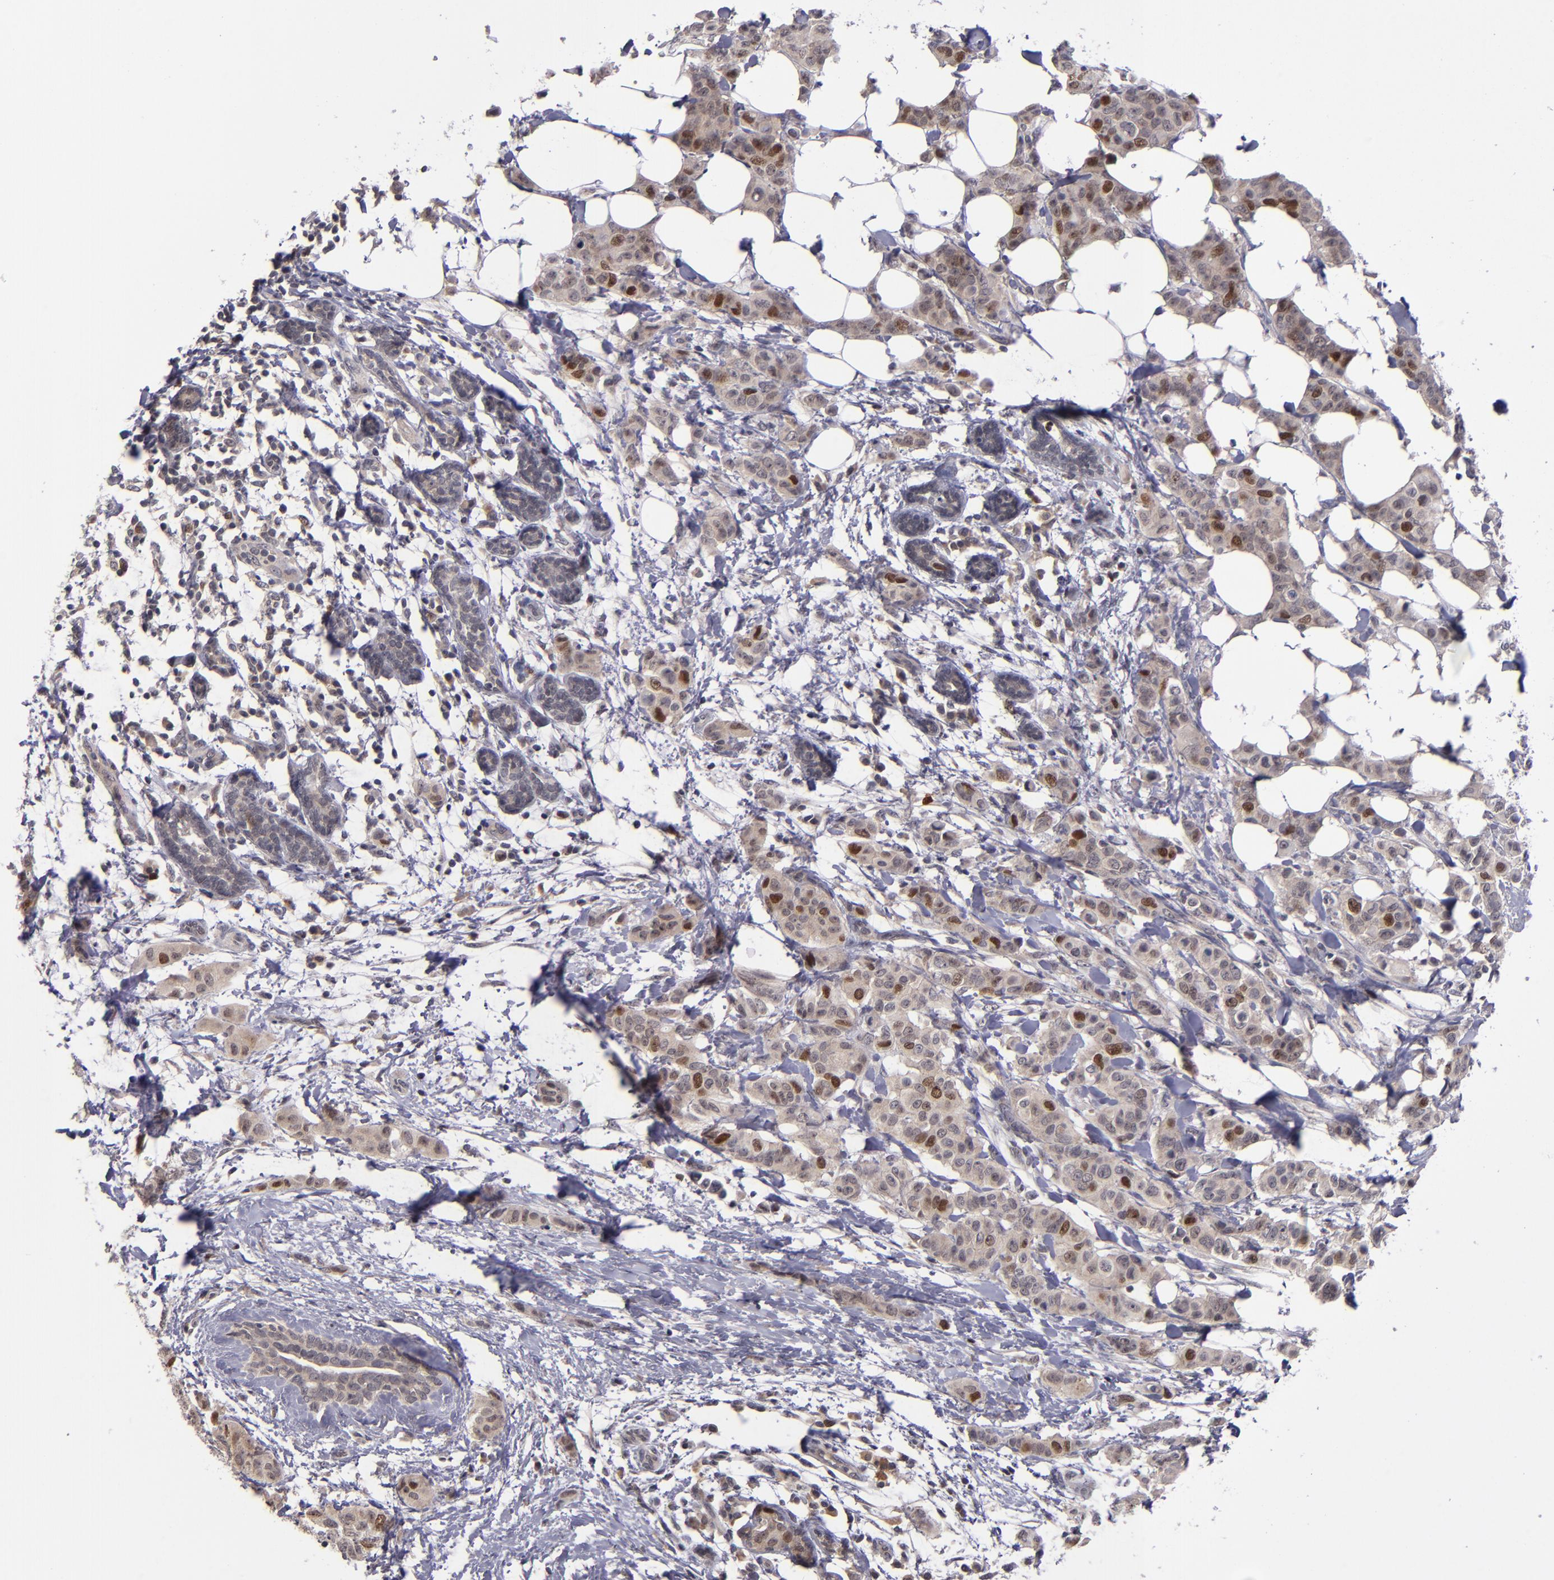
{"staining": {"intensity": "strong", "quantity": "25%-75%", "location": "nuclear"}, "tissue": "breast cancer", "cell_type": "Tumor cells", "image_type": "cancer", "snomed": [{"axis": "morphology", "description": "Duct carcinoma"}, {"axis": "topography", "description": "Breast"}], "caption": "The immunohistochemical stain shows strong nuclear expression in tumor cells of breast cancer (intraductal carcinoma) tissue. The staining is performed using DAB (3,3'-diaminobenzidine) brown chromogen to label protein expression. The nuclei are counter-stained blue using hematoxylin.", "gene": "CDC7", "patient": {"sex": "female", "age": 40}}